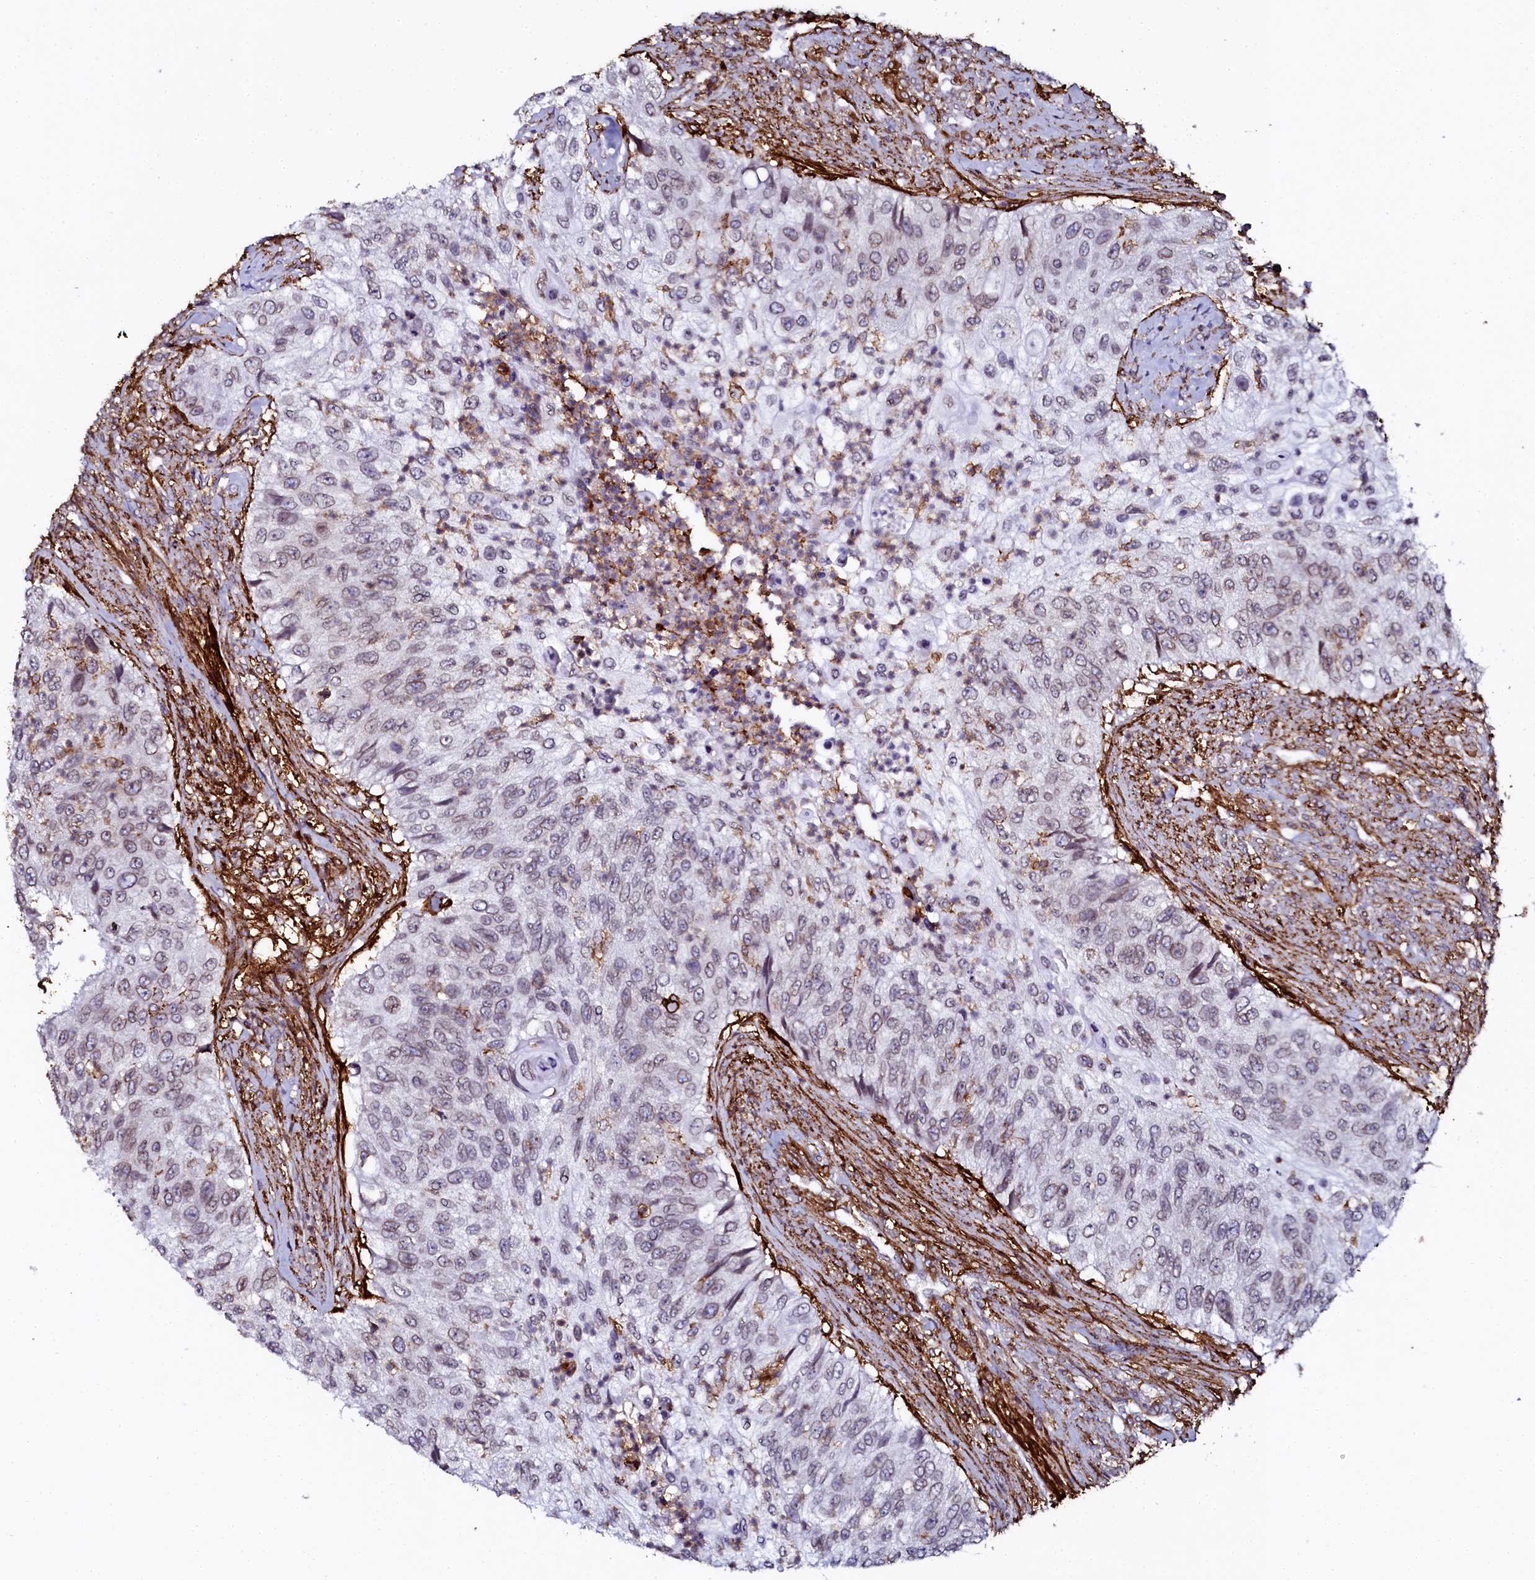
{"staining": {"intensity": "weak", "quantity": "25%-75%", "location": "cytoplasmic/membranous,nuclear"}, "tissue": "urothelial cancer", "cell_type": "Tumor cells", "image_type": "cancer", "snomed": [{"axis": "morphology", "description": "Urothelial carcinoma, High grade"}, {"axis": "topography", "description": "Urinary bladder"}], "caption": "Immunohistochemistry of urothelial carcinoma (high-grade) exhibits low levels of weak cytoplasmic/membranous and nuclear expression in approximately 25%-75% of tumor cells.", "gene": "AAAS", "patient": {"sex": "female", "age": 60}}